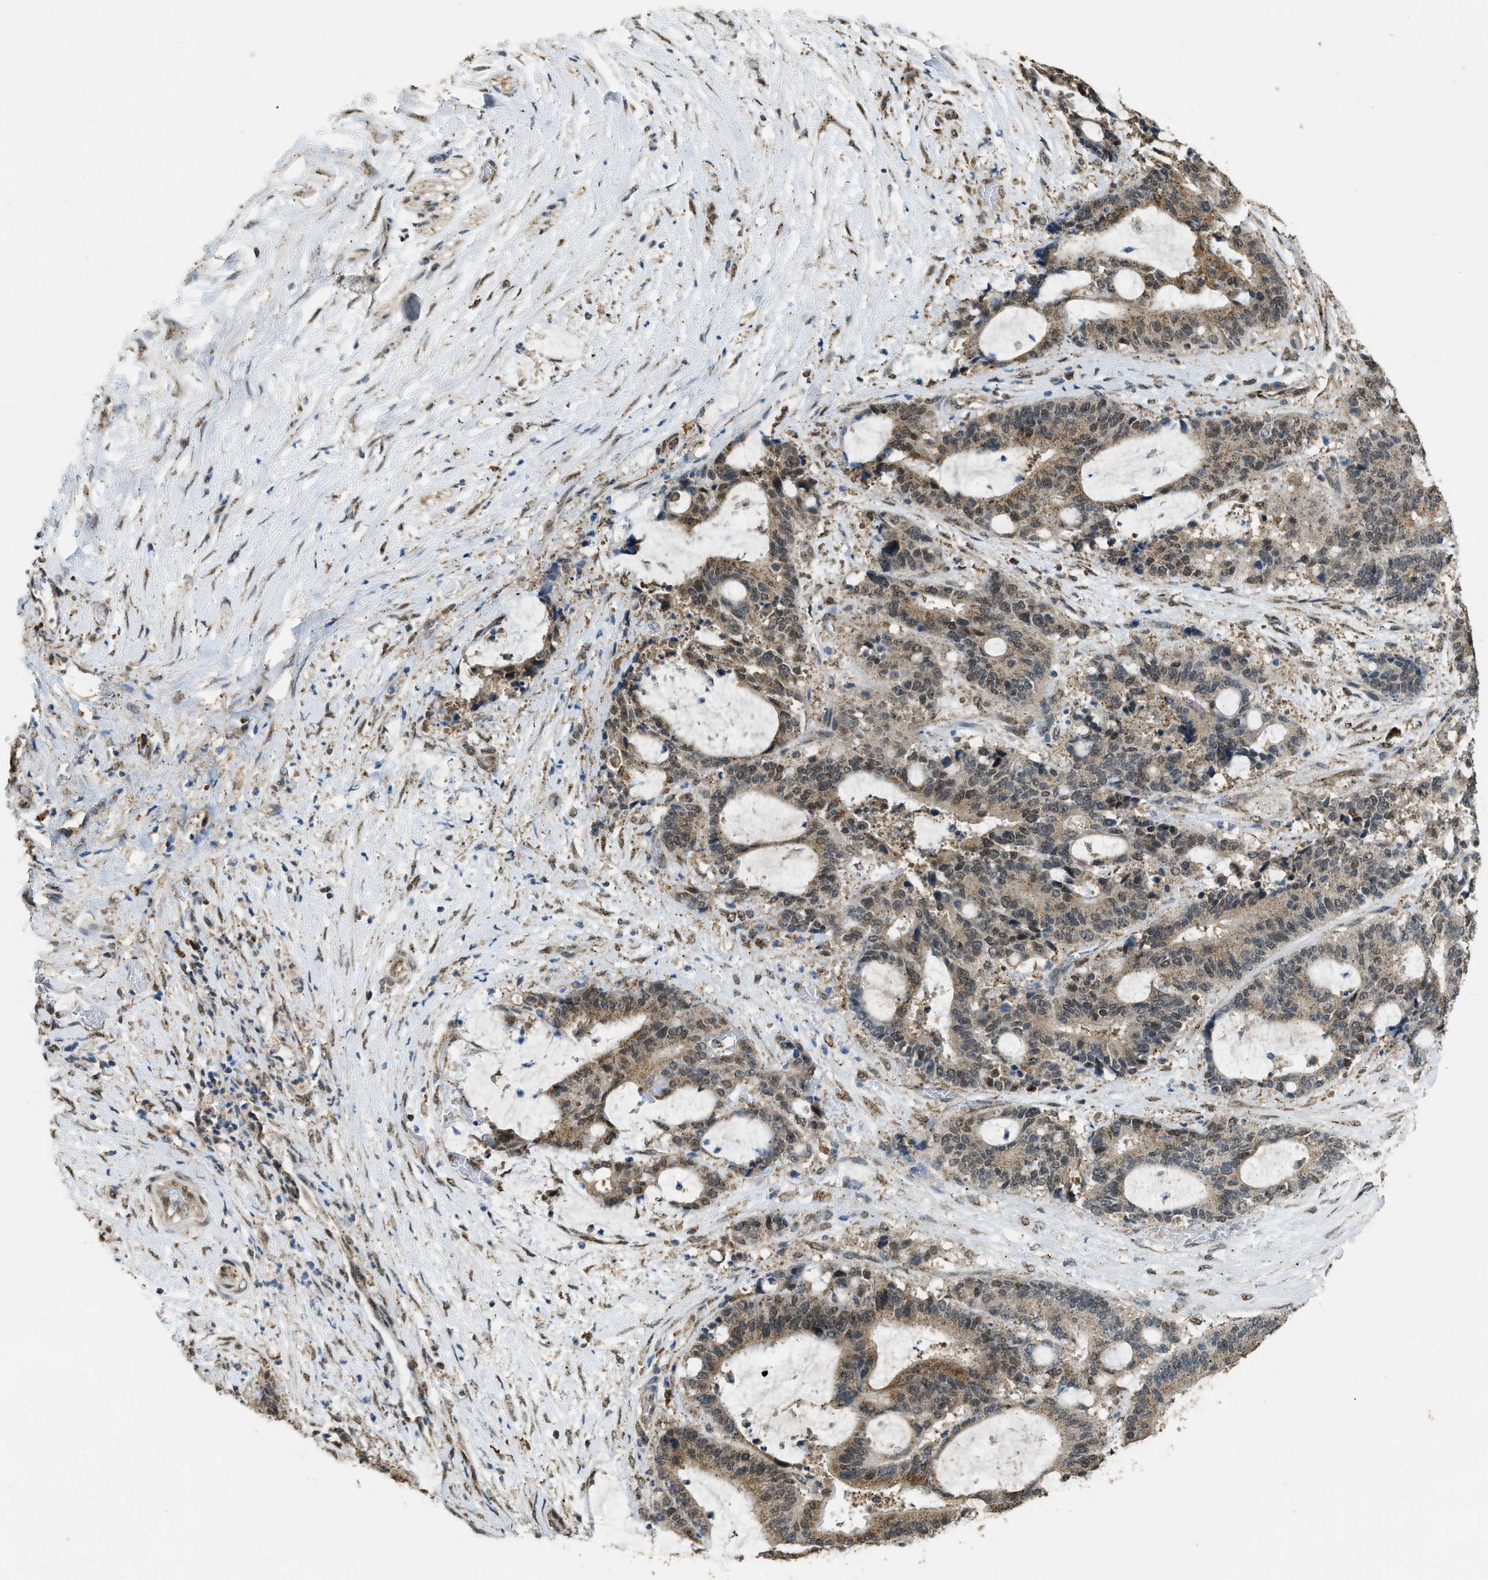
{"staining": {"intensity": "moderate", "quantity": ">75%", "location": "cytoplasmic/membranous"}, "tissue": "liver cancer", "cell_type": "Tumor cells", "image_type": "cancer", "snomed": [{"axis": "morphology", "description": "Normal tissue, NOS"}, {"axis": "morphology", "description": "Cholangiocarcinoma"}, {"axis": "topography", "description": "Liver"}, {"axis": "topography", "description": "Peripheral nerve tissue"}], "caption": "The histopathology image shows immunohistochemical staining of cholangiocarcinoma (liver). There is moderate cytoplasmic/membranous staining is present in about >75% of tumor cells.", "gene": "IPO7", "patient": {"sex": "female", "age": 73}}